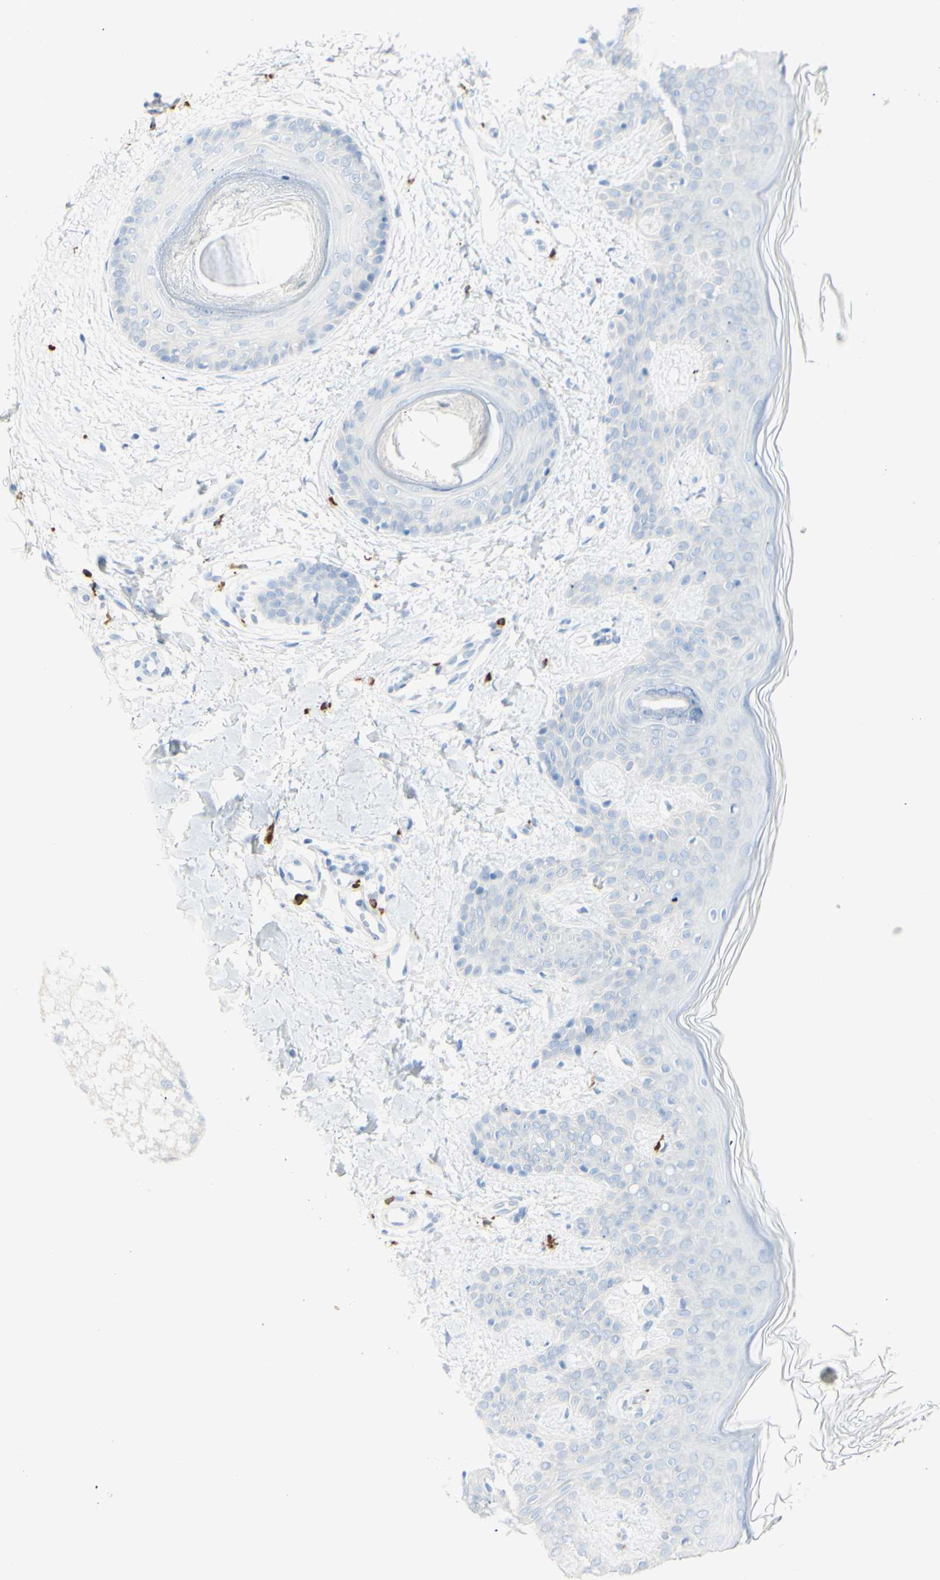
{"staining": {"intensity": "negative", "quantity": "none", "location": "none"}, "tissue": "skin", "cell_type": "Fibroblasts", "image_type": "normal", "snomed": [{"axis": "morphology", "description": "Normal tissue, NOS"}, {"axis": "topography", "description": "Skin"}], "caption": "A micrograph of skin stained for a protein reveals no brown staining in fibroblasts.", "gene": "LETM1", "patient": {"sex": "male", "age": 16}}